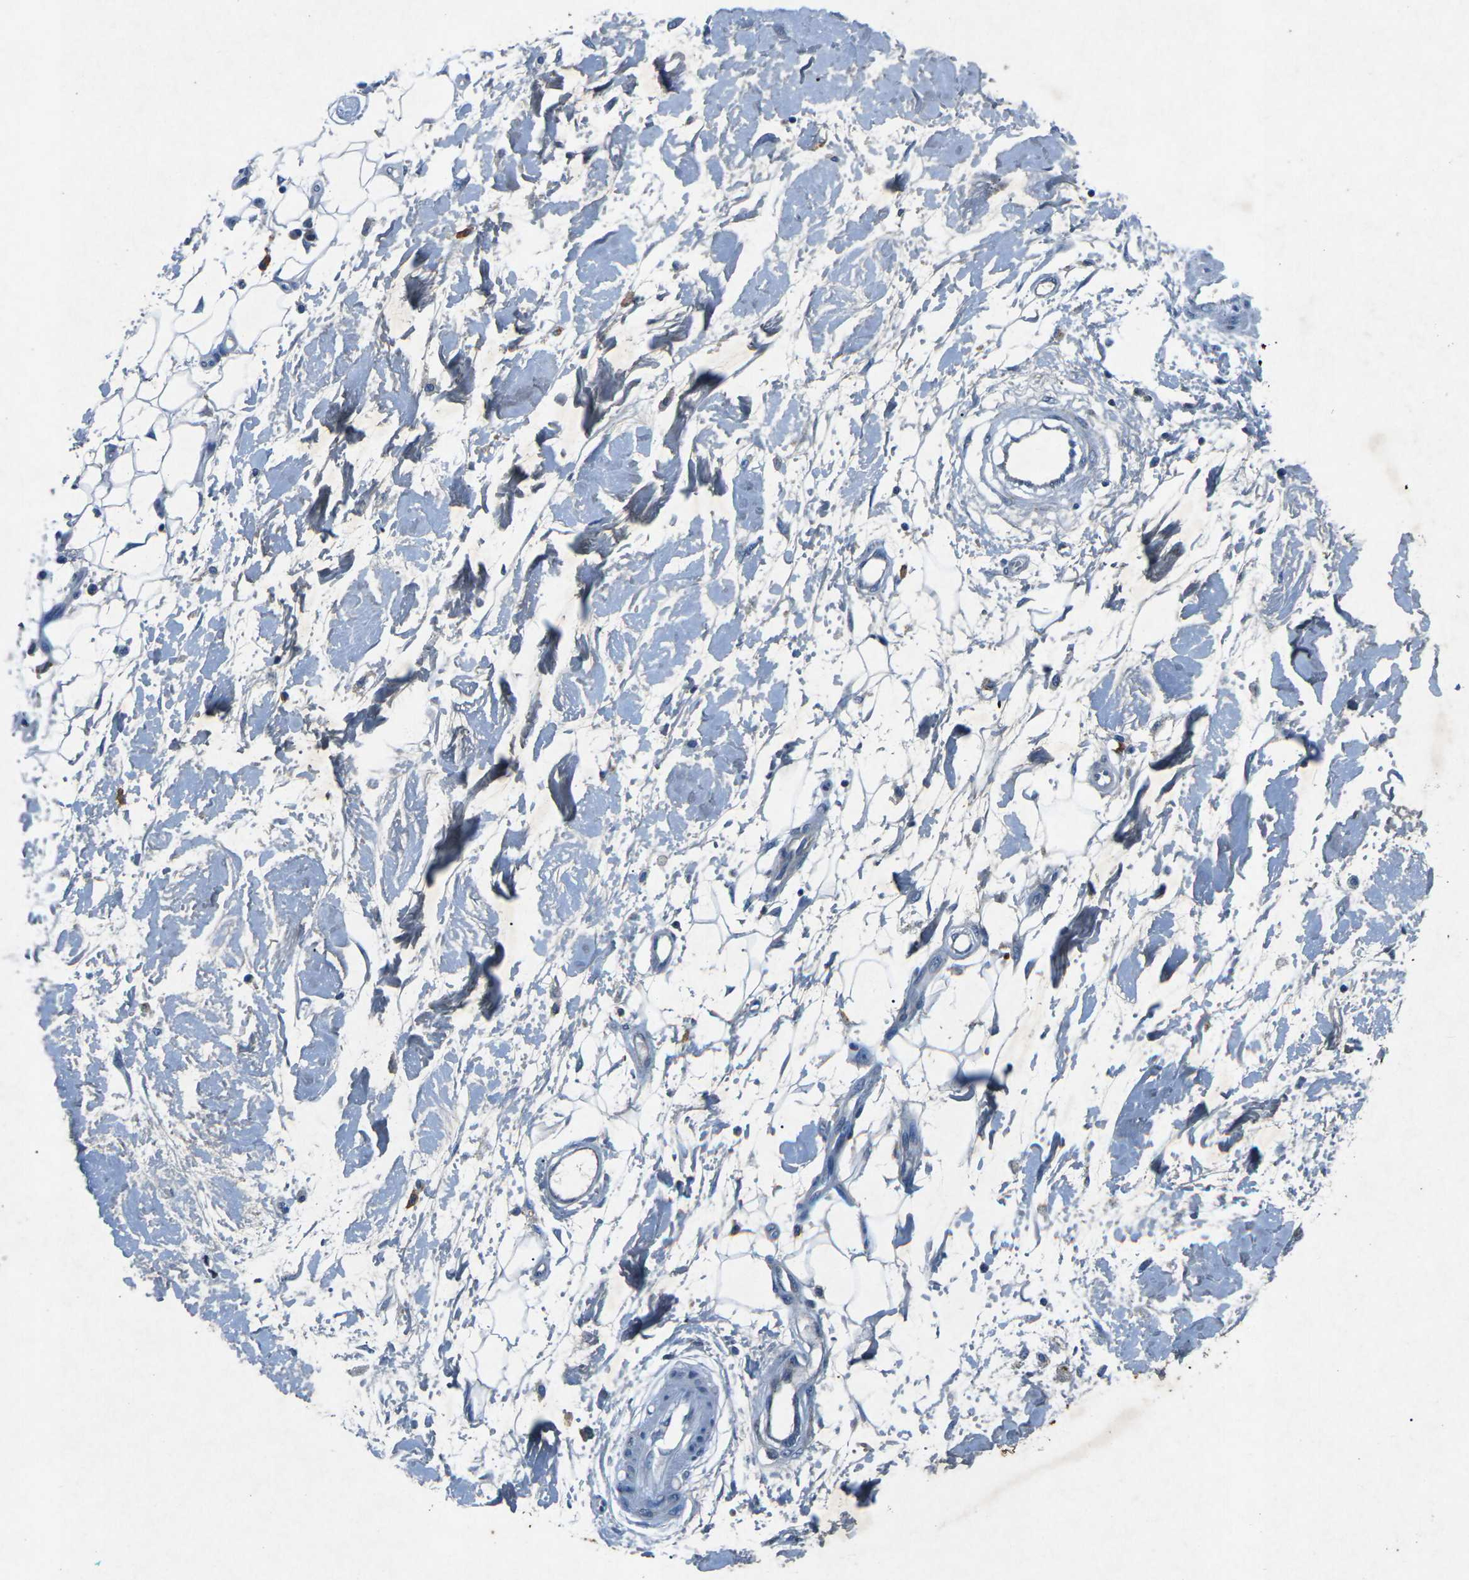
{"staining": {"intensity": "negative", "quantity": "none", "location": "none"}, "tissue": "adipose tissue", "cell_type": "Adipocytes", "image_type": "normal", "snomed": [{"axis": "morphology", "description": "Normal tissue, NOS"}, {"axis": "morphology", "description": "Squamous cell carcinoma, NOS"}, {"axis": "topography", "description": "Skin"}, {"axis": "topography", "description": "Peripheral nerve tissue"}], "caption": "High power microscopy image of an immunohistochemistry micrograph of normal adipose tissue, revealing no significant expression in adipocytes.", "gene": "PLG", "patient": {"sex": "male", "age": 83}}